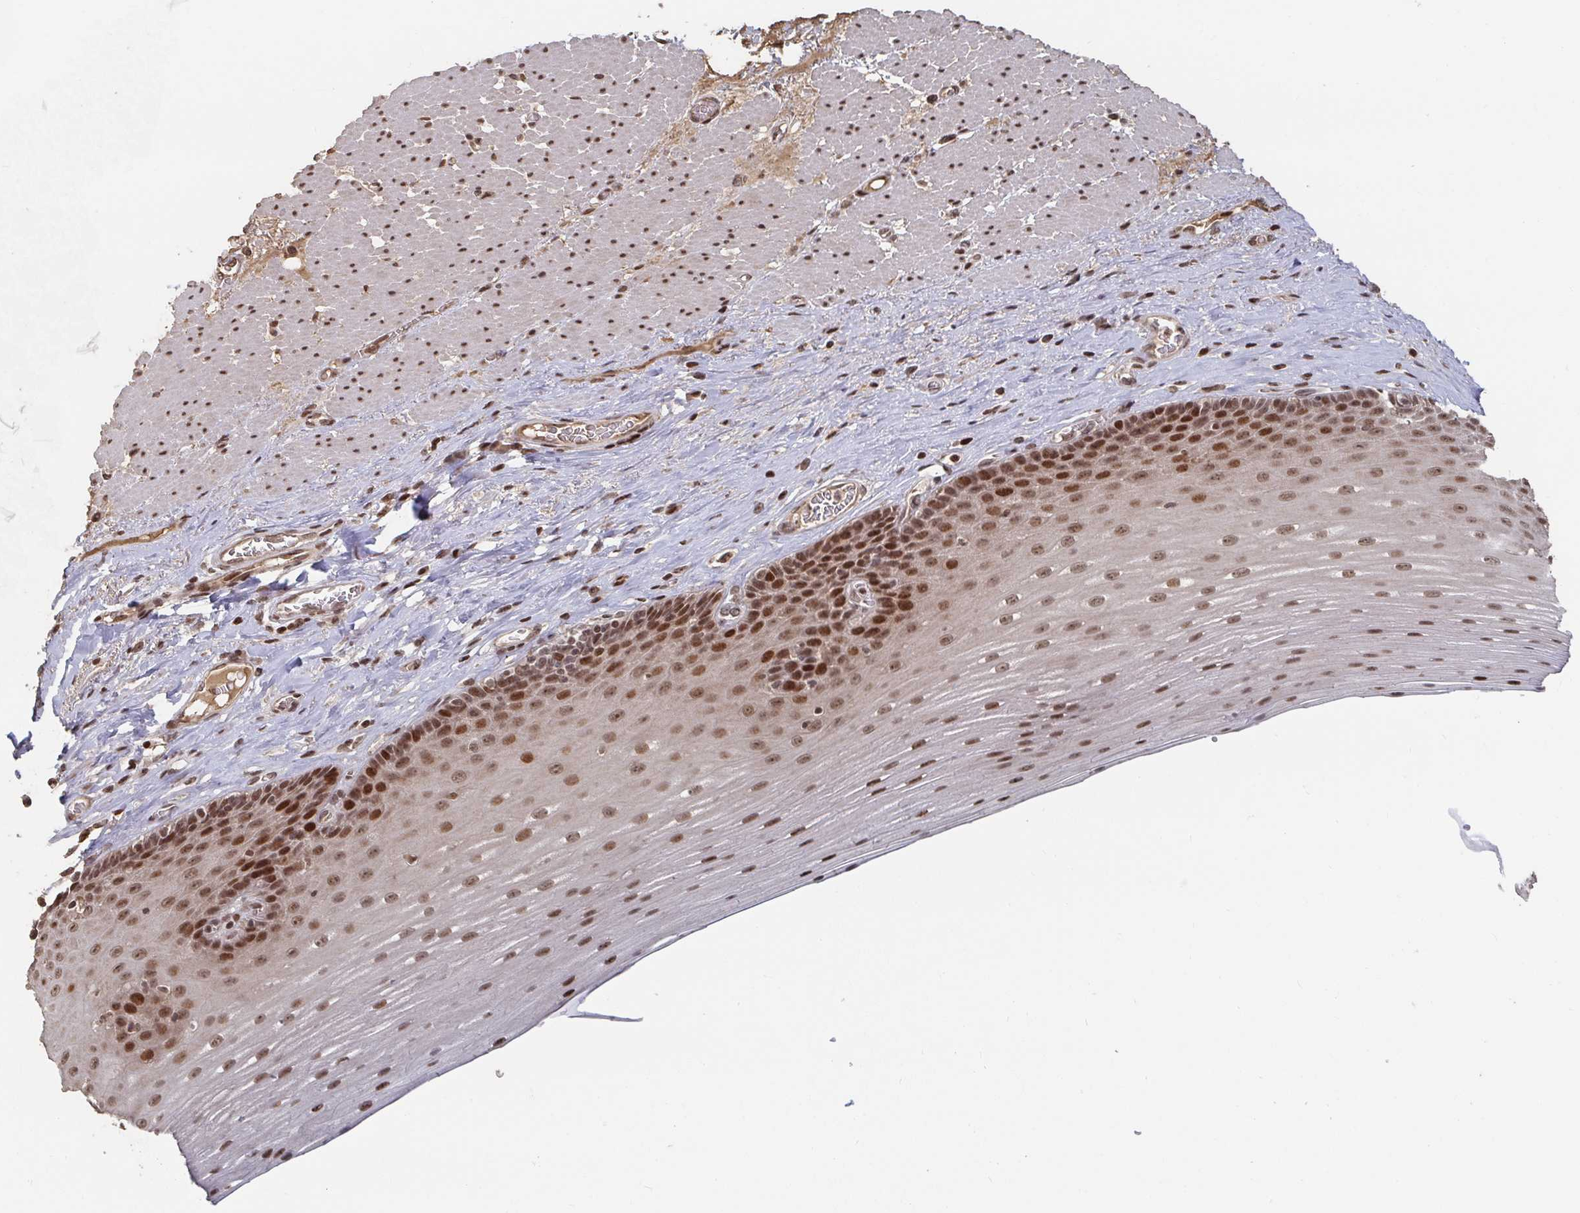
{"staining": {"intensity": "strong", "quantity": ">75%", "location": "nuclear"}, "tissue": "esophagus", "cell_type": "Squamous epithelial cells", "image_type": "normal", "snomed": [{"axis": "morphology", "description": "Normal tissue, NOS"}, {"axis": "topography", "description": "Esophagus"}], "caption": "Unremarkable esophagus shows strong nuclear positivity in approximately >75% of squamous epithelial cells.", "gene": "ZDHHC12", "patient": {"sex": "male", "age": 62}}